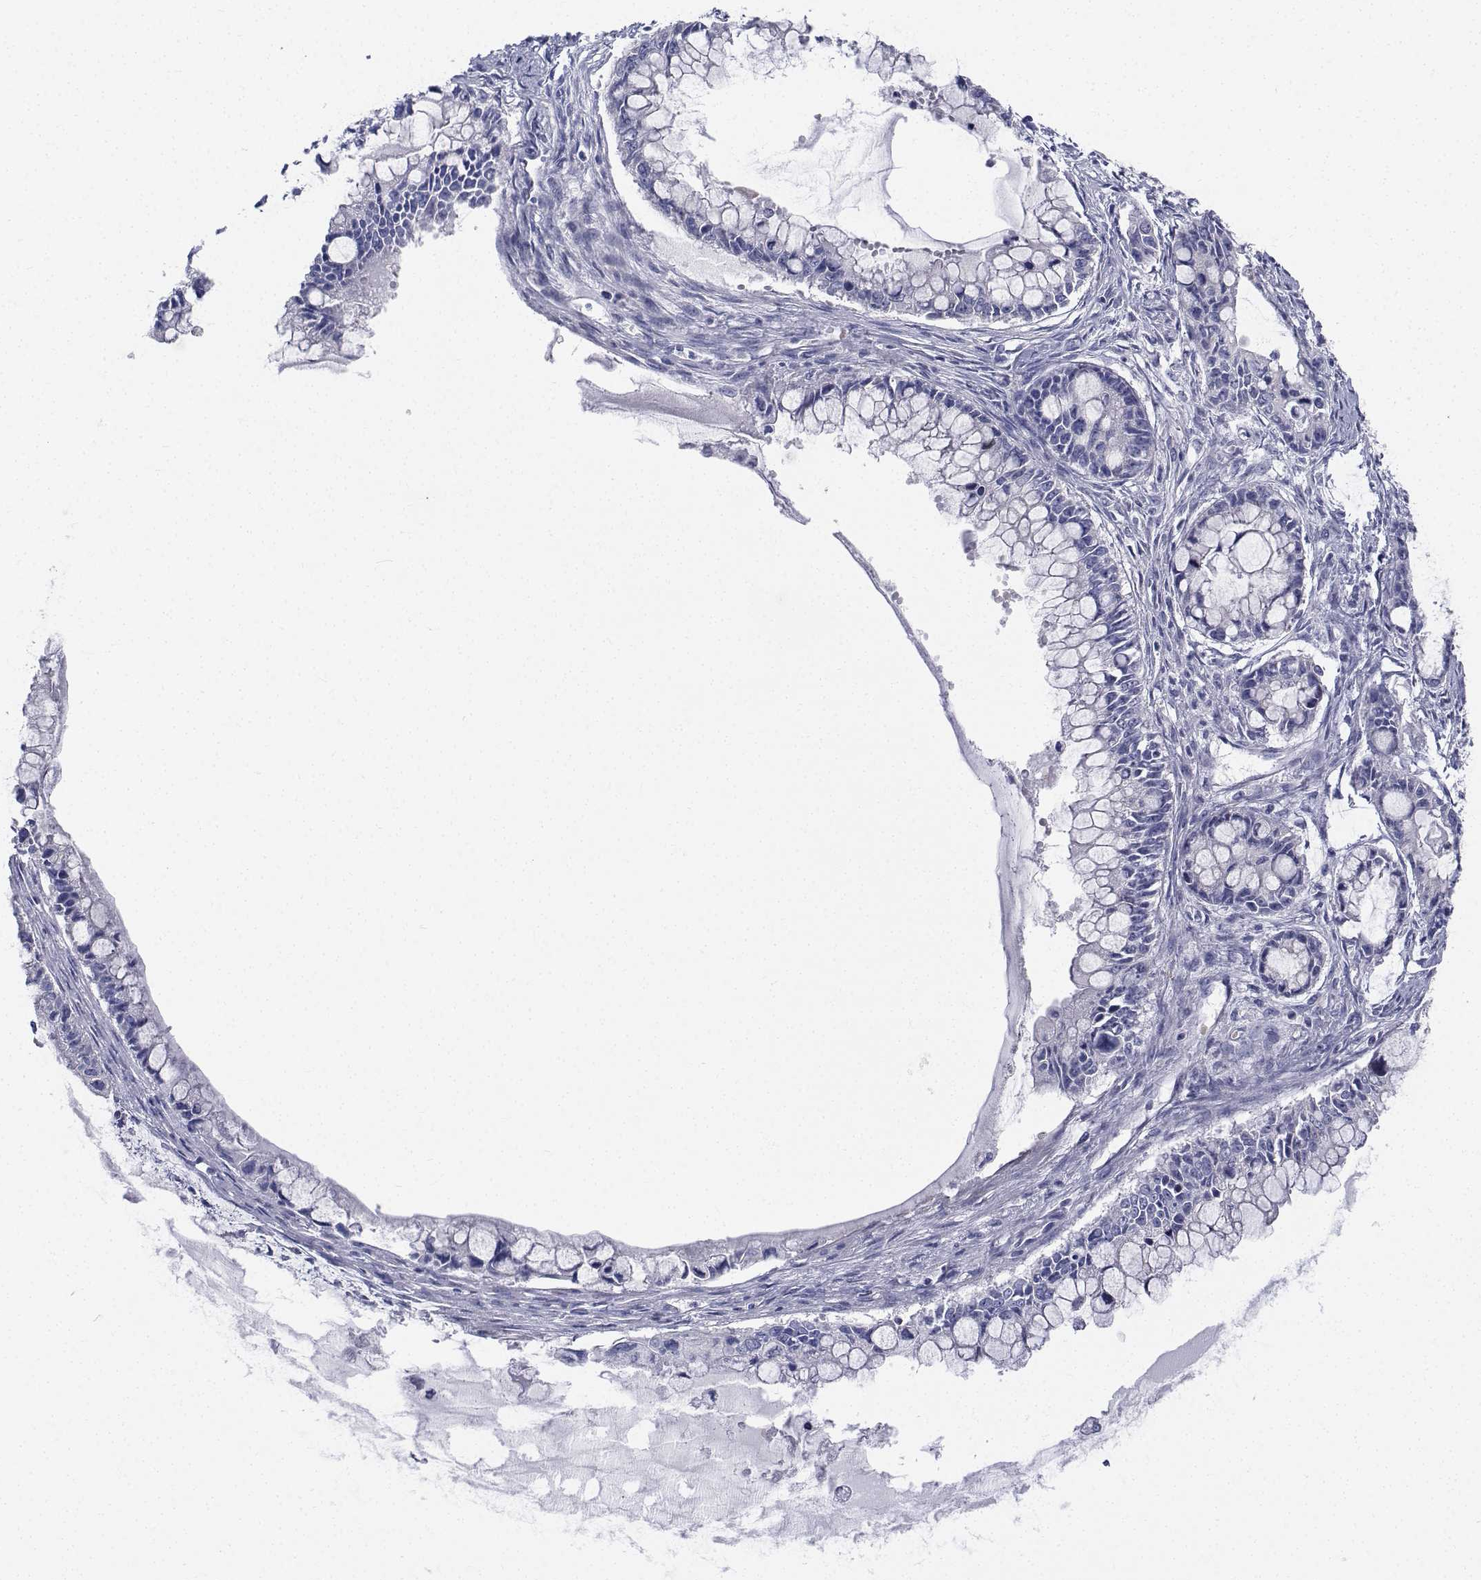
{"staining": {"intensity": "negative", "quantity": "none", "location": "none"}, "tissue": "ovarian cancer", "cell_type": "Tumor cells", "image_type": "cancer", "snomed": [{"axis": "morphology", "description": "Cystadenocarcinoma, mucinous, NOS"}, {"axis": "topography", "description": "Ovary"}], "caption": "Mucinous cystadenocarcinoma (ovarian) was stained to show a protein in brown. There is no significant expression in tumor cells.", "gene": "CDHR3", "patient": {"sex": "female", "age": 63}}